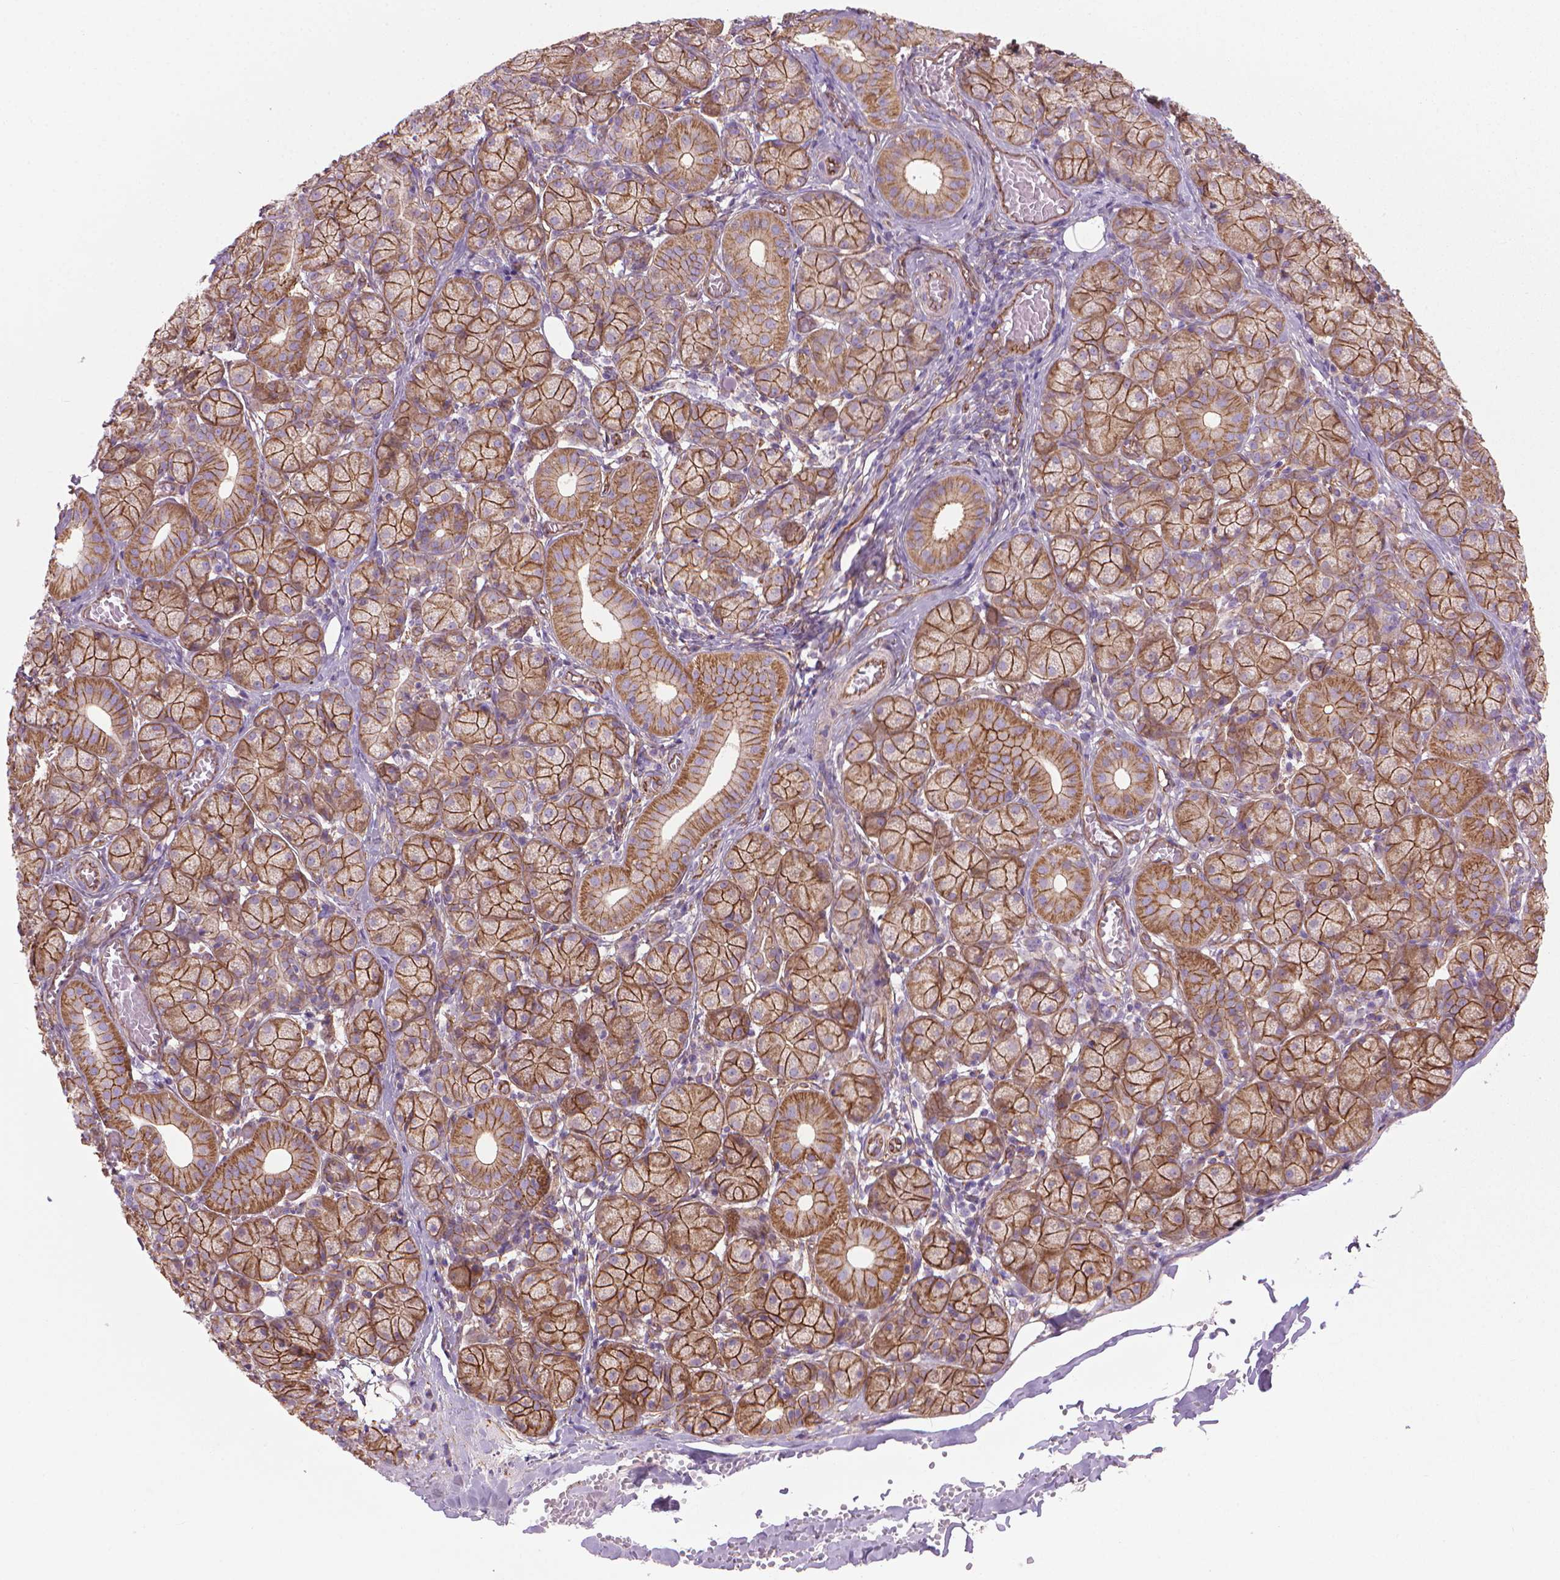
{"staining": {"intensity": "strong", "quantity": ">75%", "location": "cytoplasmic/membranous"}, "tissue": "salivary gland", "cell_type": "Glandular cells", "image_type": "normal", "snomed": [{"axis": "morphology", "description": "Normal tissue, NOS"}, {"axis": "topography", "description": "Salivary gland"}, {"axis": "topography", "description": "Peripheral nerve tissue"}], "caption": "The image exhibits immunohistochemical staining of normal salivary gland. There is strong cytoplasmic/membranous staining is present in about >75% of glandular cells. (Stains: DAB in brown, nuclei in blue, Microscopy: brightfield microscopy at high magnification).", "gene": "TENT5A", "patient": {"sex": "female", "age": 24}}